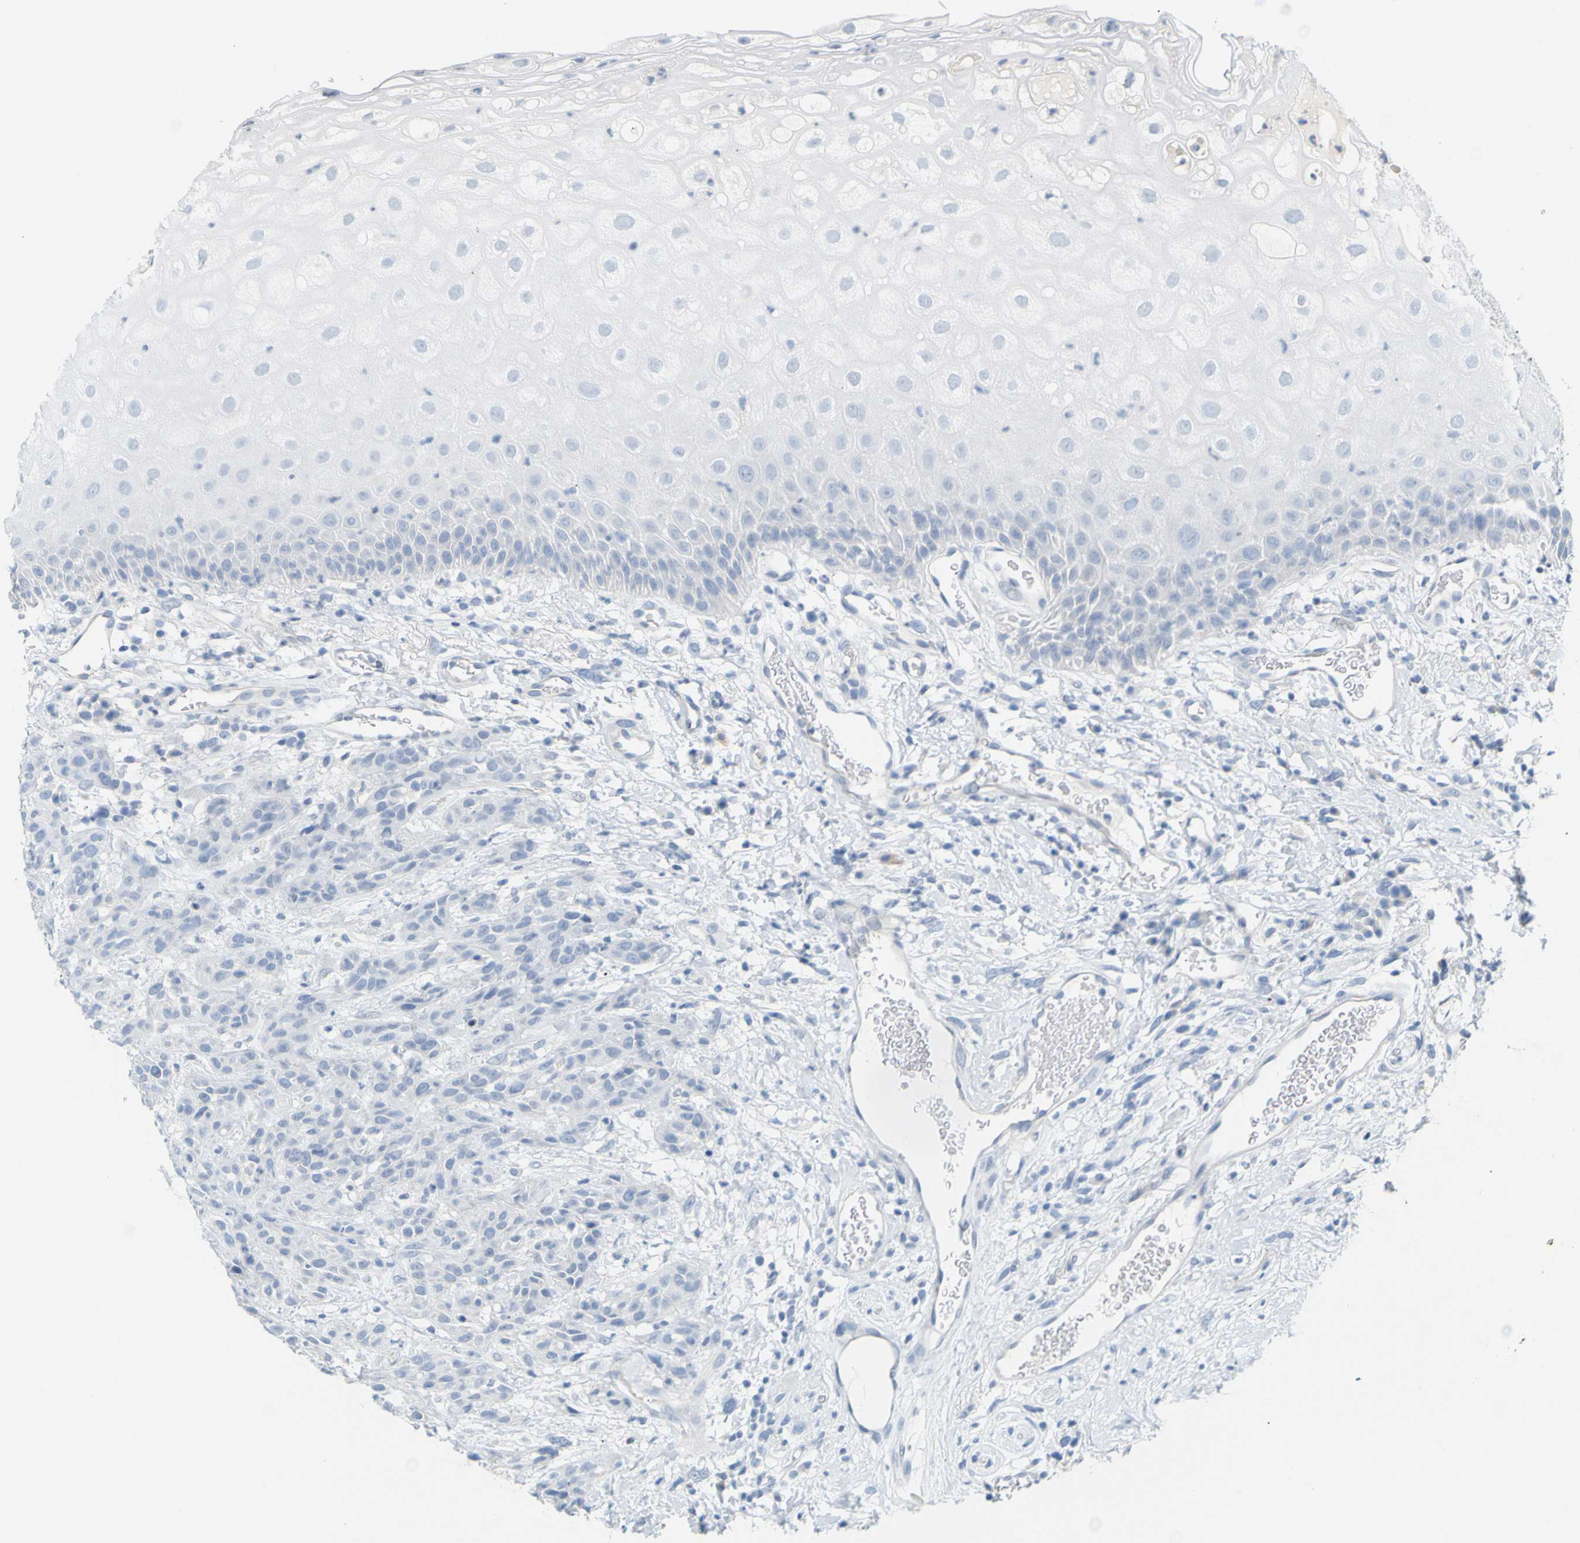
{"staining": {"intensity": "negative", "quantity": "none", "location": "none"}, "tissue": "head and neck cancer", "cell_type": "Tumor cells", "image_type": "cancer", "snomed": [{"axis": "morphology", "description": "Normal tissue, NOS"}, {"axis": "morphology", "description": "Squamous cell carcinoma, NOS"}, {"axis": "topography", "description": "Cartilage tissue"}, {"axis": "topography", "description": "Head-Neck"}], "caption": "Tumor cells are negative for brown protein staining in squamous cell carcinoma (head and neck). (DAB immunohistochemistry (IHC) with hematoxylin counter stain).", "gene": "OPN1SW", "patient": {"sex": "male", "age": 62}}